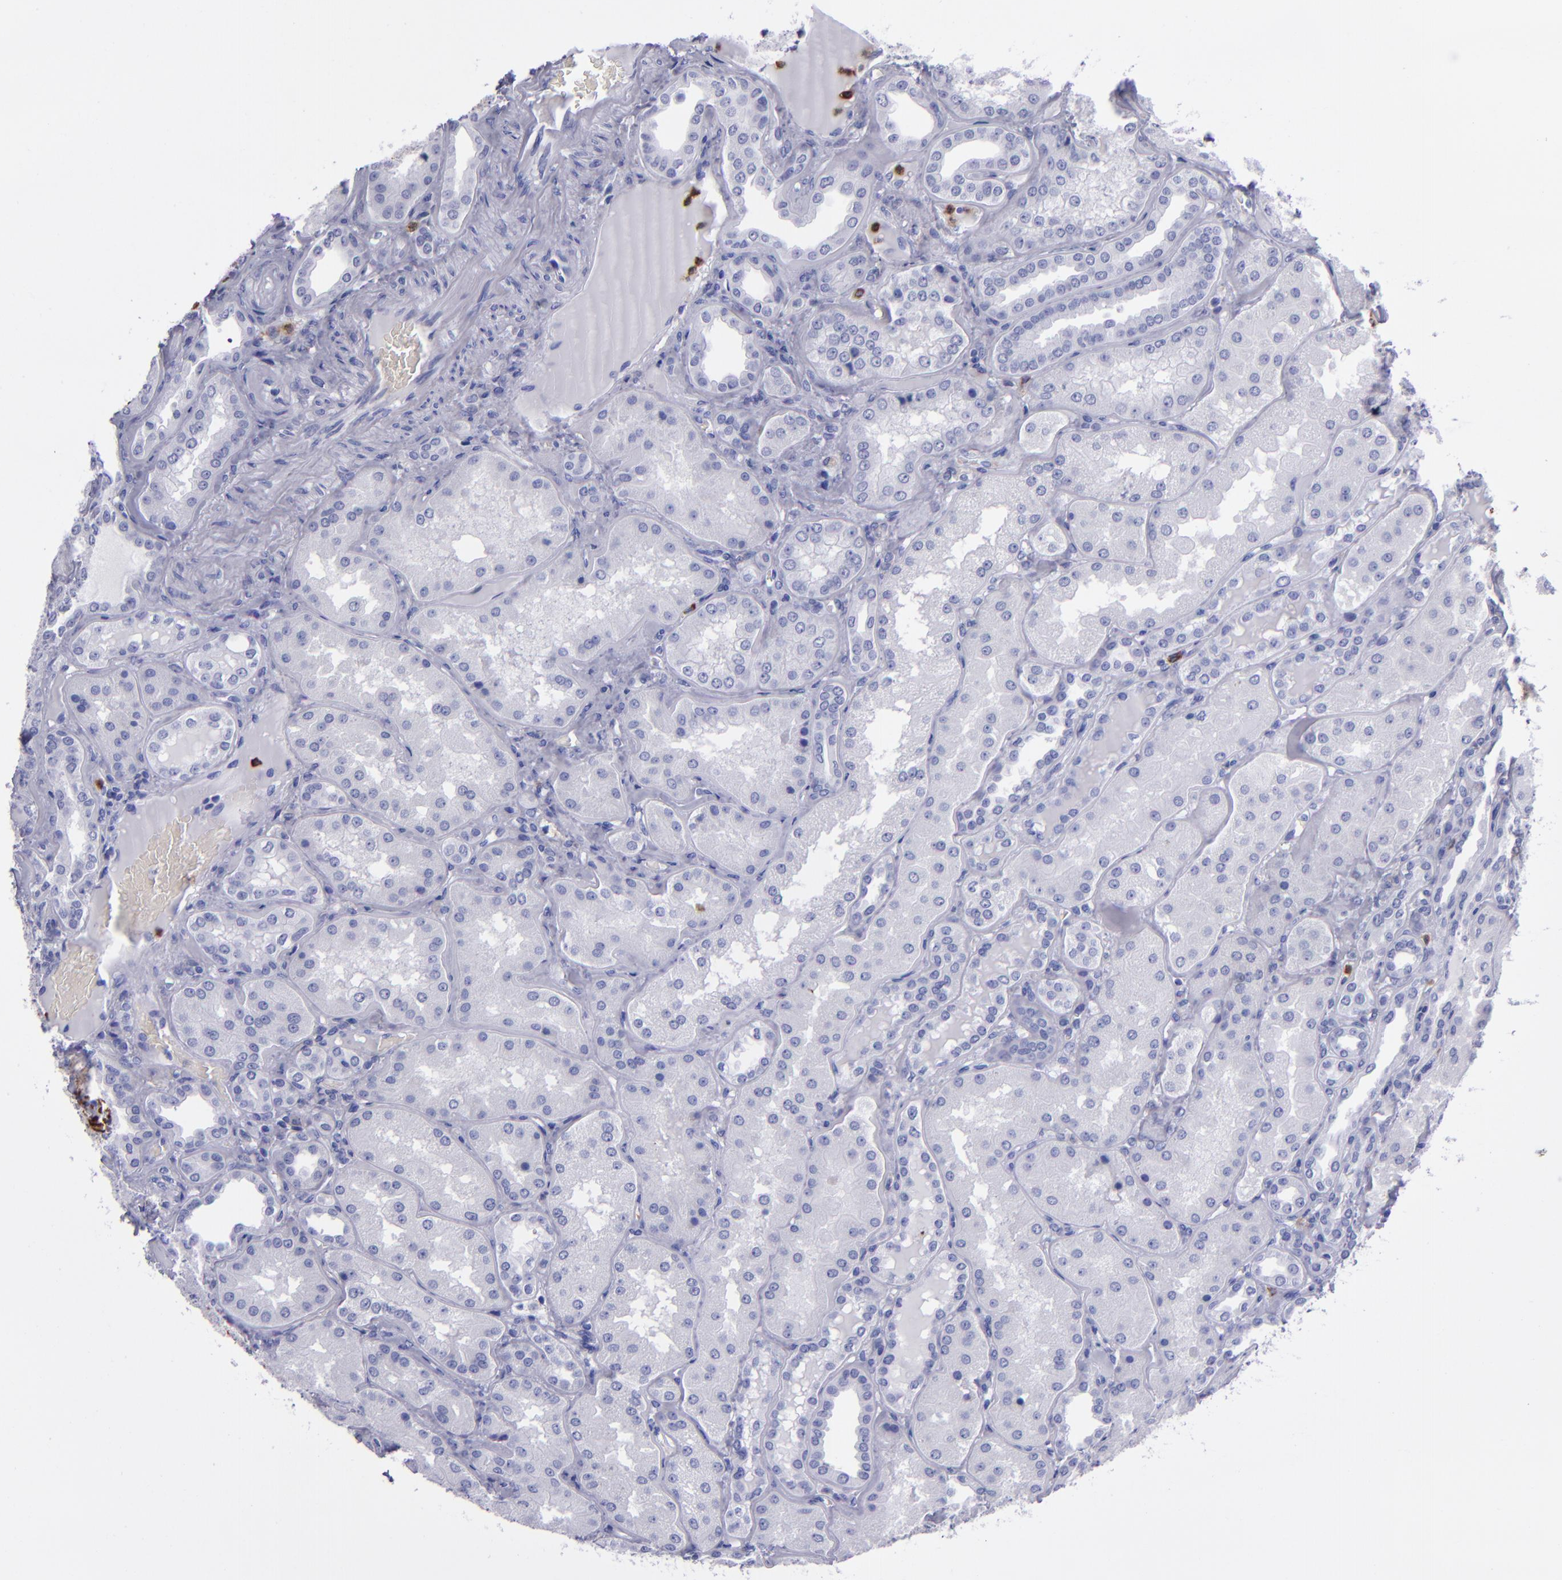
{"staining": {"intensity": "strong", "quantity": ">75%", "location": "cytoplasmic/membranous"}, "tissue": "kidney", "cell_type": "Cells in glomeruli", "image_type": "normal", "snomed": [{"axis": "morphology", "description": "Normal tissue, NOS"}, {"axis": "topography", "description": "Kidney"}], "caption": "Protein expression by IHC shows strong cytoplasmic/membranous expression in approximately >75% of cells in glomeruli in unremarkable kidney.", "gene": "CR1", "patient": {"sex": "female", "age": 56}}